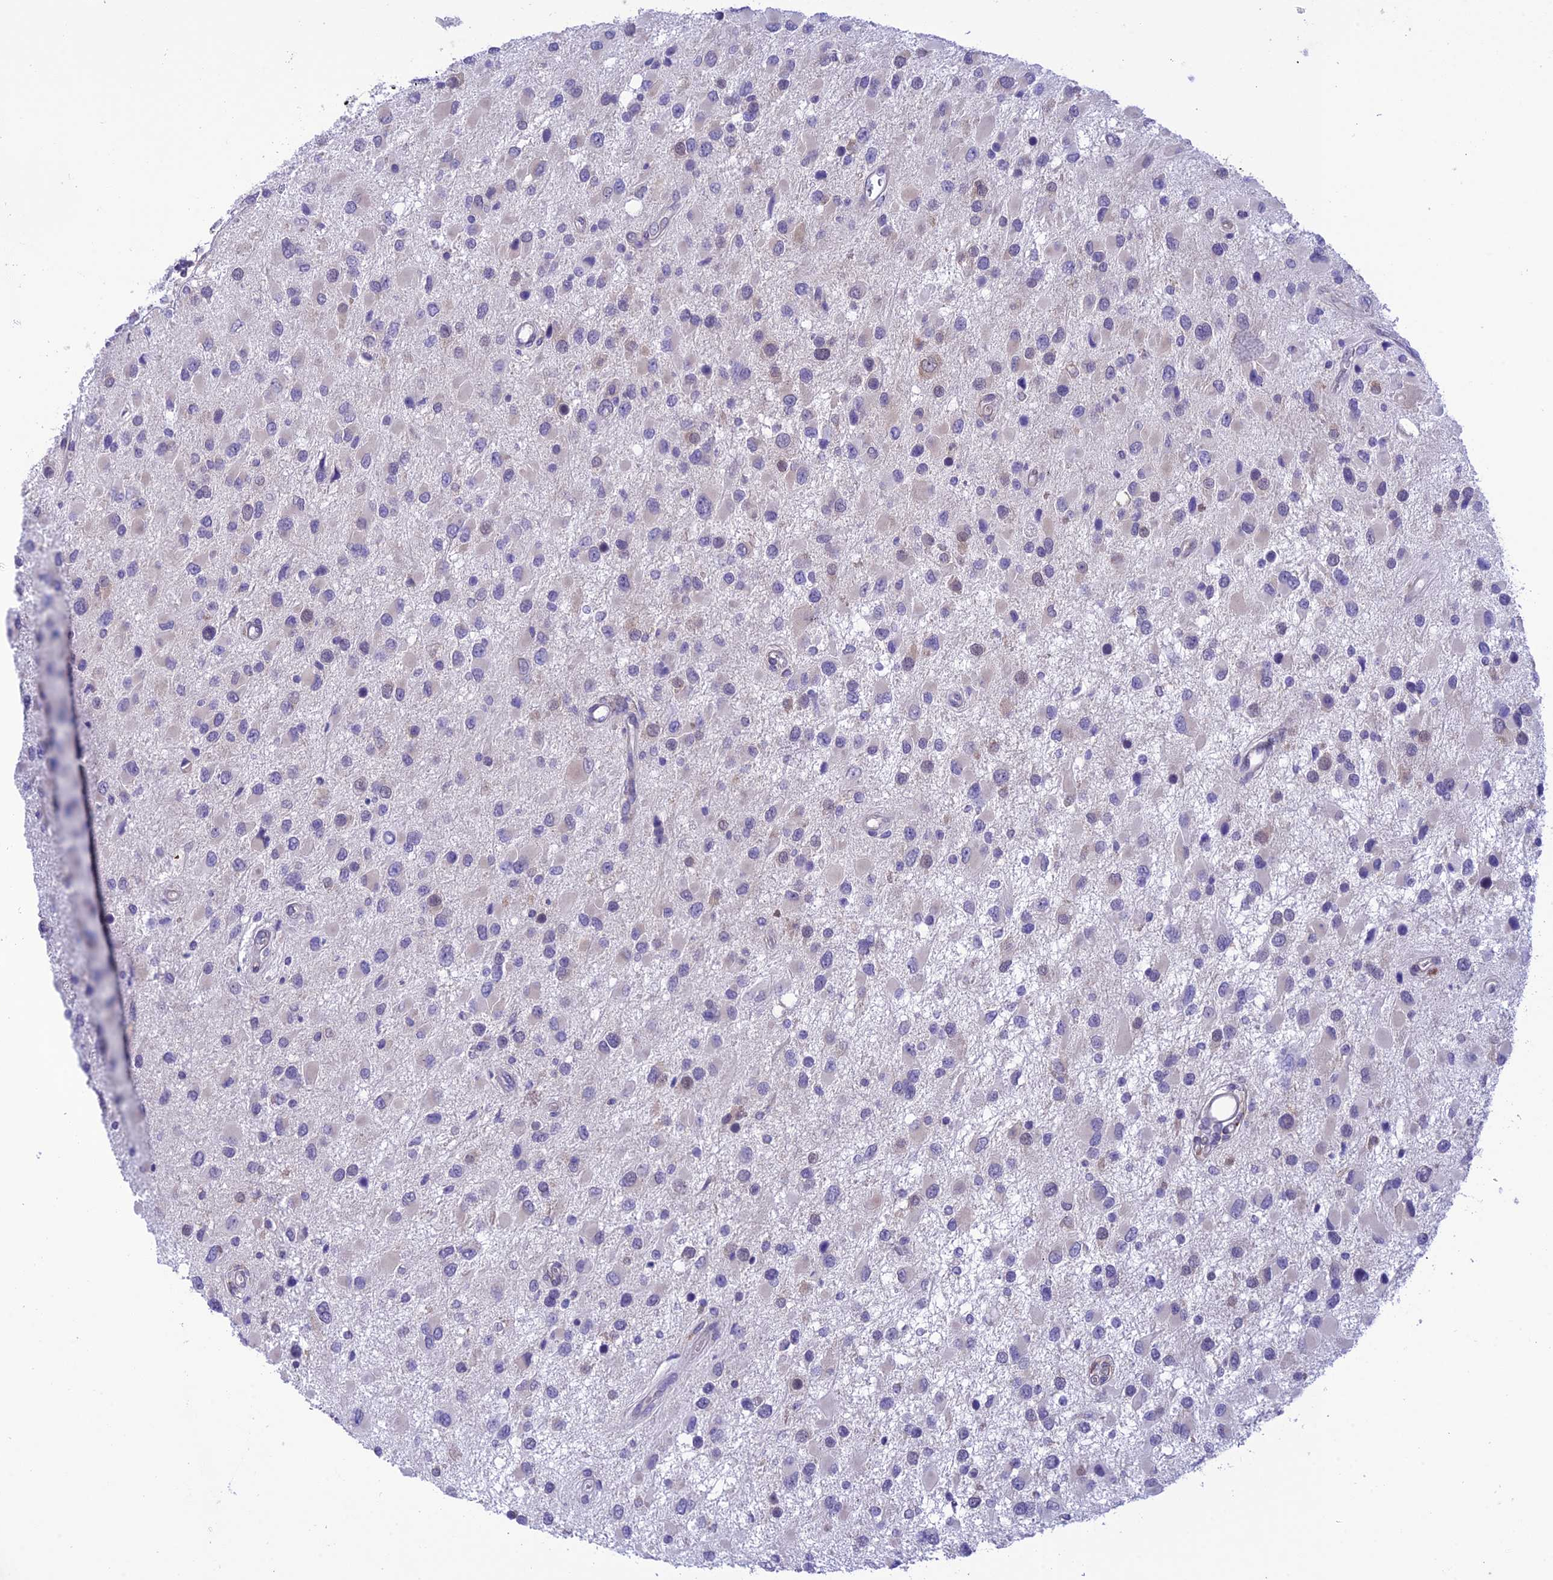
{"staining": {"intensity": "negative", "quantity": "none", "location": "none"}, "tissue": "glioma", "cell_type": "Tumor cells", "image_type": "cancer", "snomed": [{"axis": "morphology", "description": "Glioma, malignant, High grade"}, {"axis": "topography", "description": "Brain"}], "caption": "Immunohistochemical staining of glioma demonstrates no significant staining in tumor cells.", "gene": "RNF126", "patient": {"sex": "male", "age": 53}}